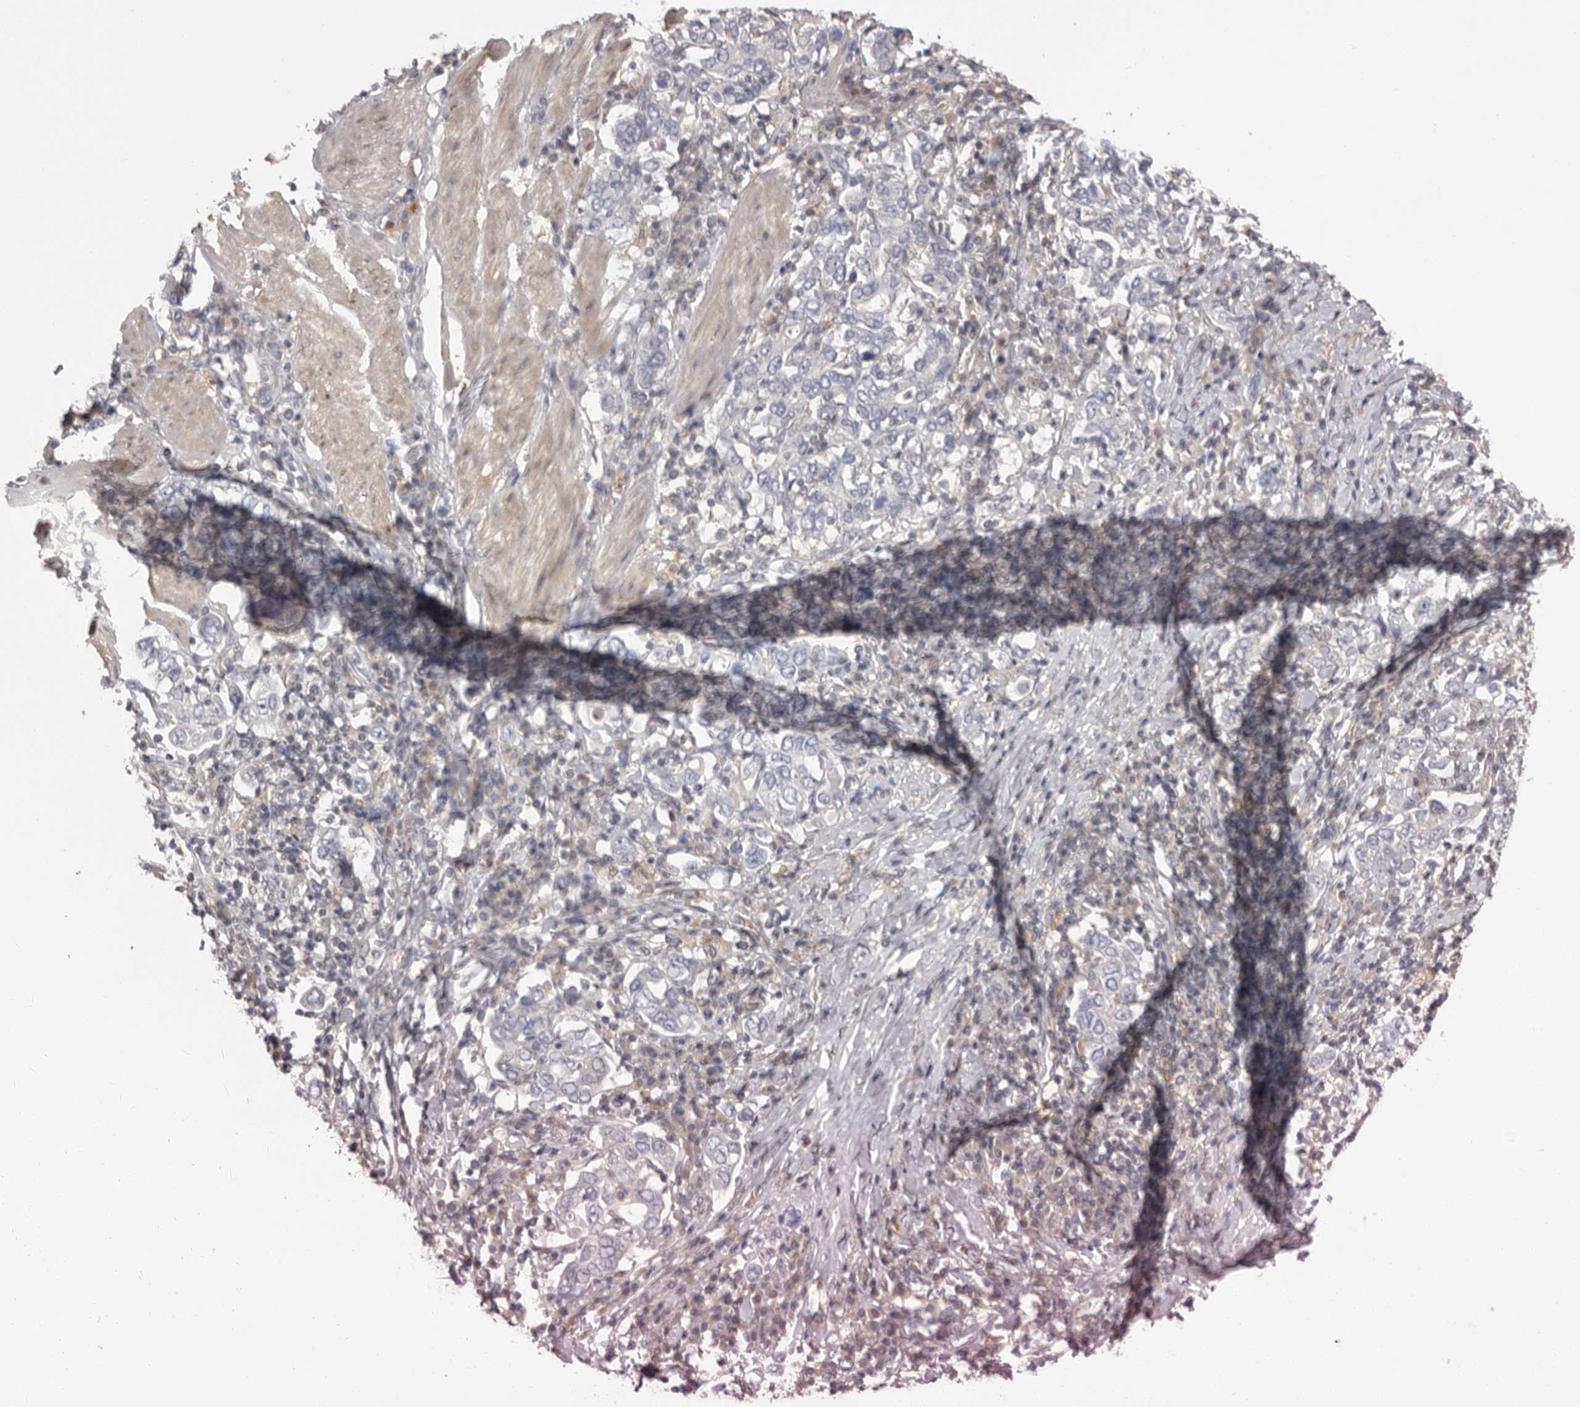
{"staining": {"intensity": "negative", "quantity": "none", "location": "none"}, "tissue": "stomach cancer", "cell_type": "Tumor cells", "image_type": "cancer", "snomed": [{"axis": "morphology", "description": "Adenocarcinoma, NOS"}, {"axis": "topography", "description": "Stomach, upper"}], "caption": "Tumor cells show no significant expression in adenocarcinoma (stomach).", "gene": "MDH1", "patient": {"sex": "male", "age": 62}}